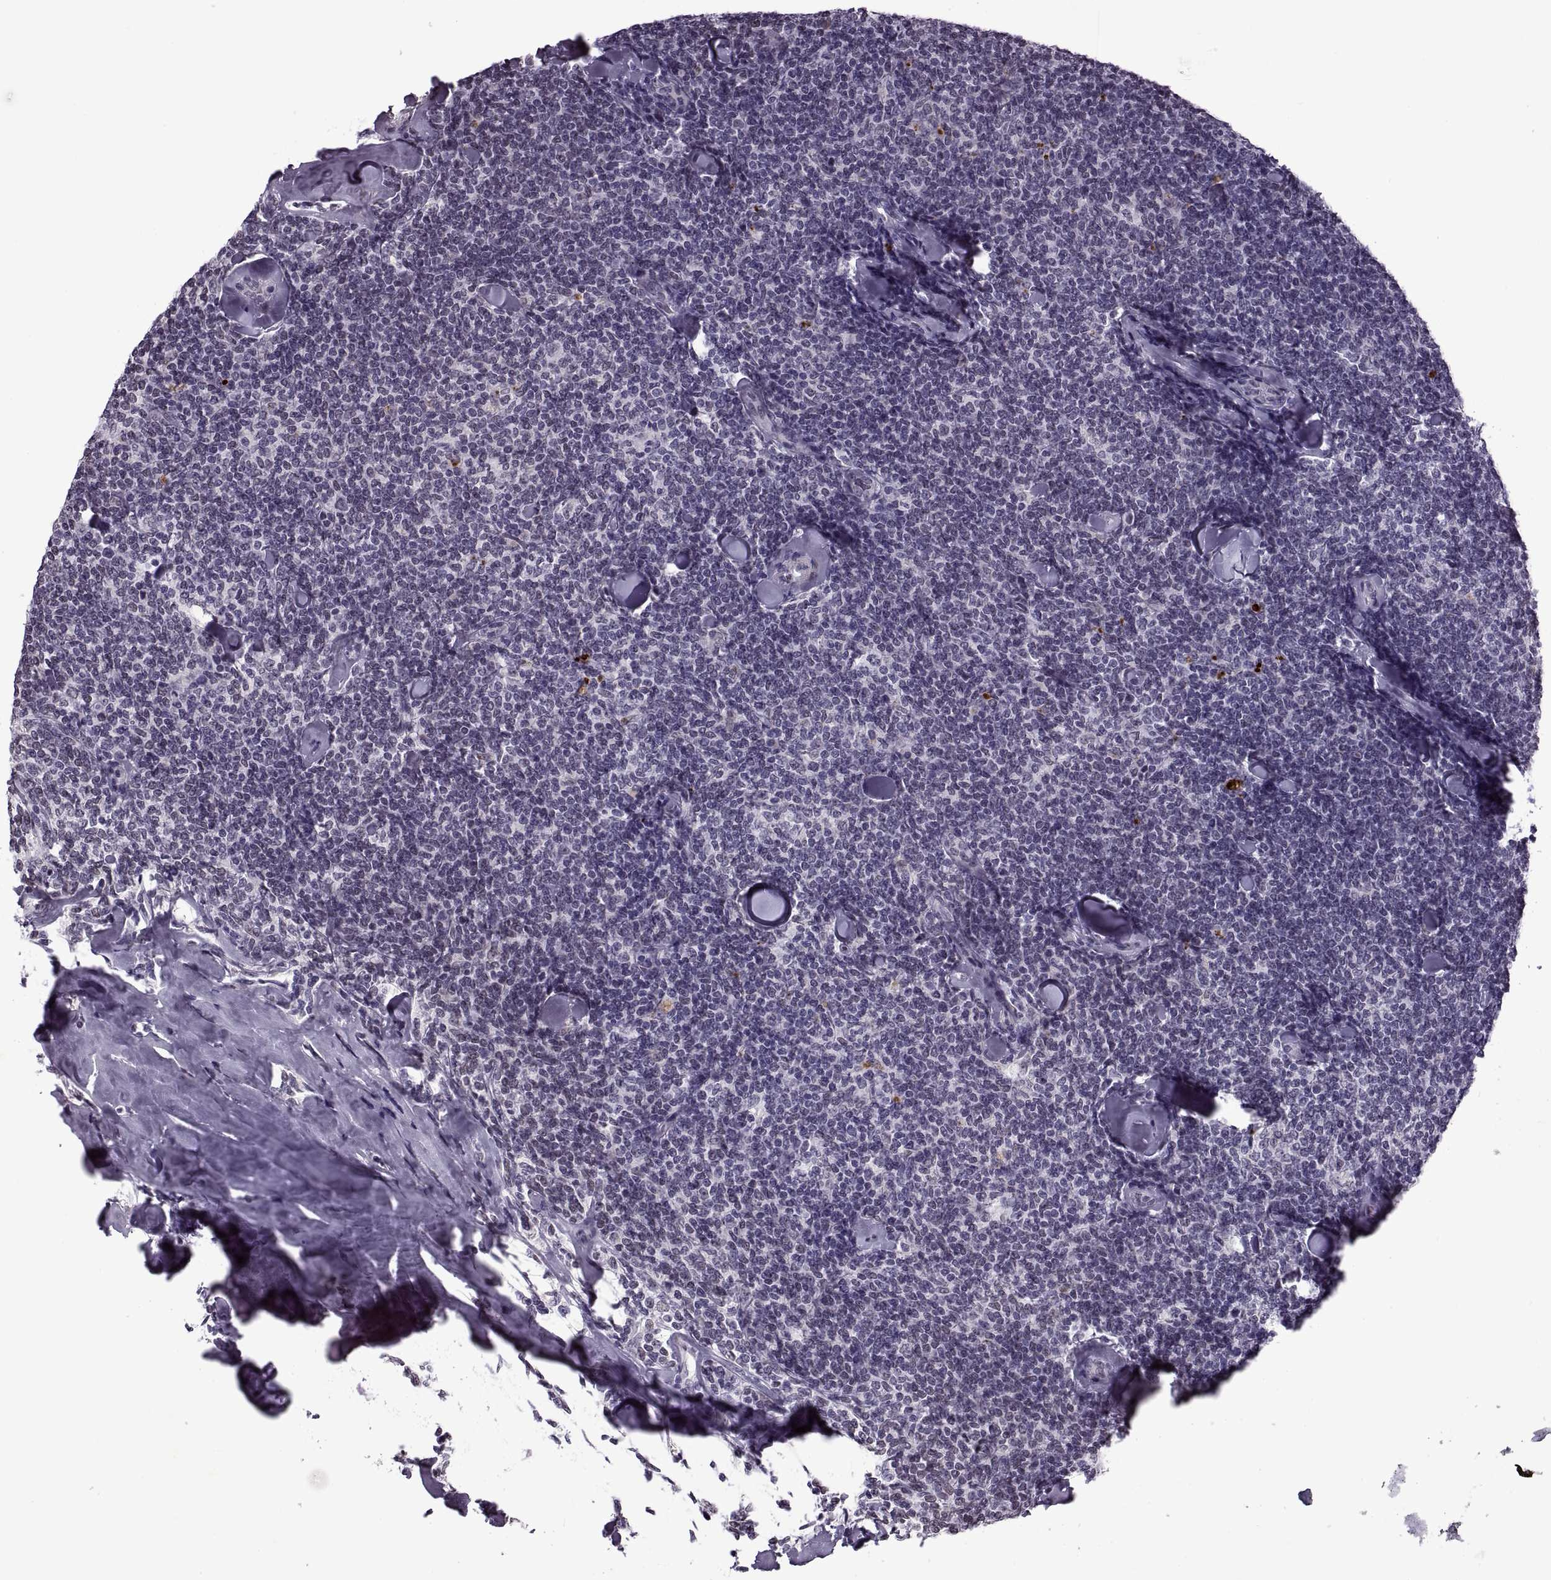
{"staining": {"intensity": "negative", "quantity": "none", "location": "none"}, "tissue": "lymphoma", "cell_type": "Tumor cells", "image_type": "cancer", "snomed": [{"axis": "morphology", "description": "Malignant lymphoma, non-Hodgkin's type, Low grade"}, {"axis": "topography", "description": "Lymph node"}], "caption": "DAB (3,3'-diaminobenzidine) immunohistochemical staining of lymphoma displays no significant expression in tumor cells.", "gene": "PRSS37", "patient": {"sex": "female", "age": 56}}